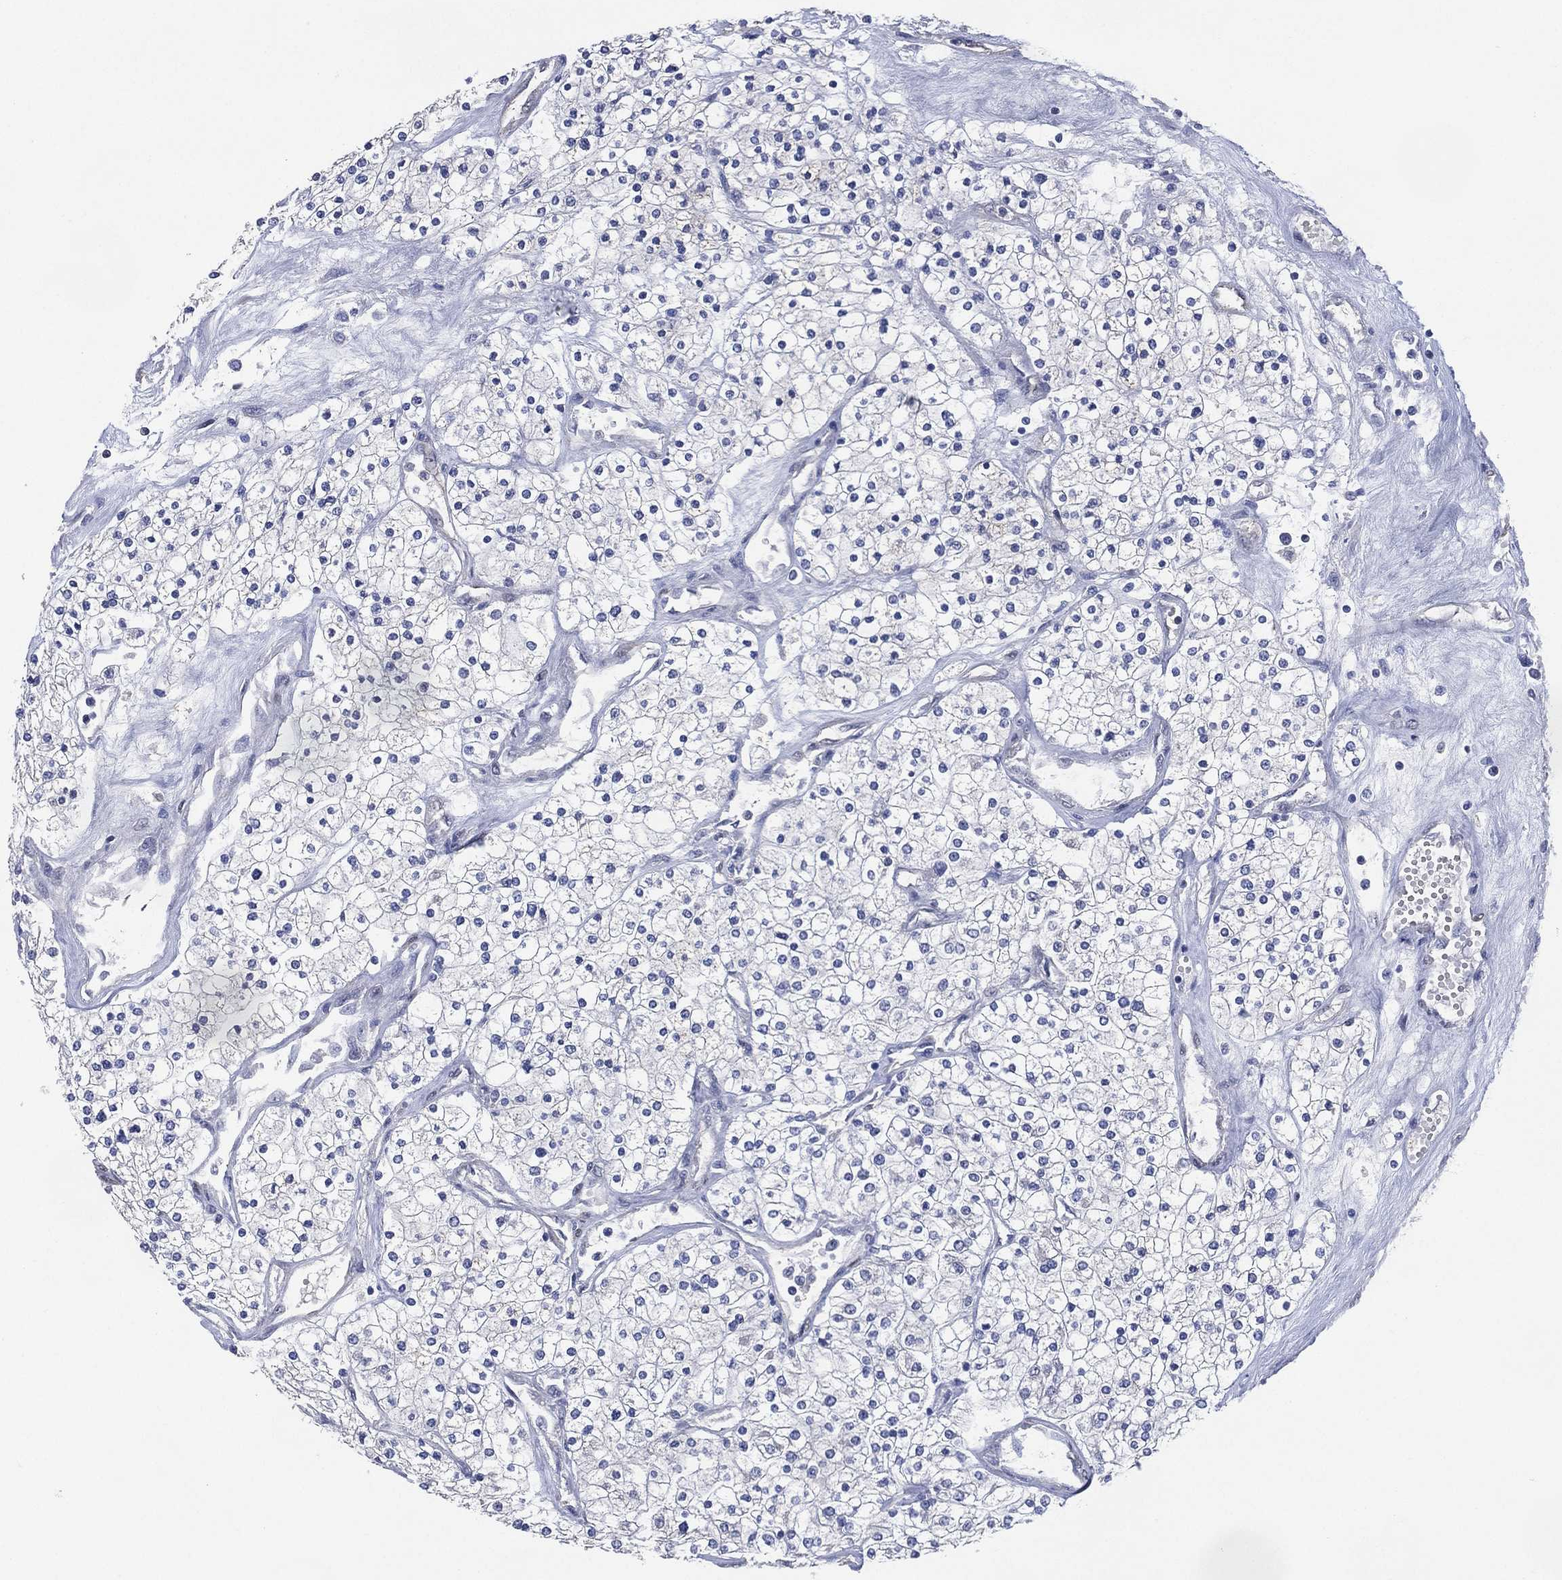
{"staining": {"intensity": "negative", "quantity": "none", "location": "none"}, "tissue": "renal cancer", "cell_type": "Tumor cells", "image_type": "cancer", "snomed": [{"axis": "morphology", "description": "Adenocarcinoma, NOS"}, {"axis": "topography", "description": "Kidney"}], "caption": "This is an immunohistochemistry histopathology image of human renal adenocarcinoma. There is no staining in tumor cells.", "gene": "AK1", "patient": {"sex": "male", "age": 80}}